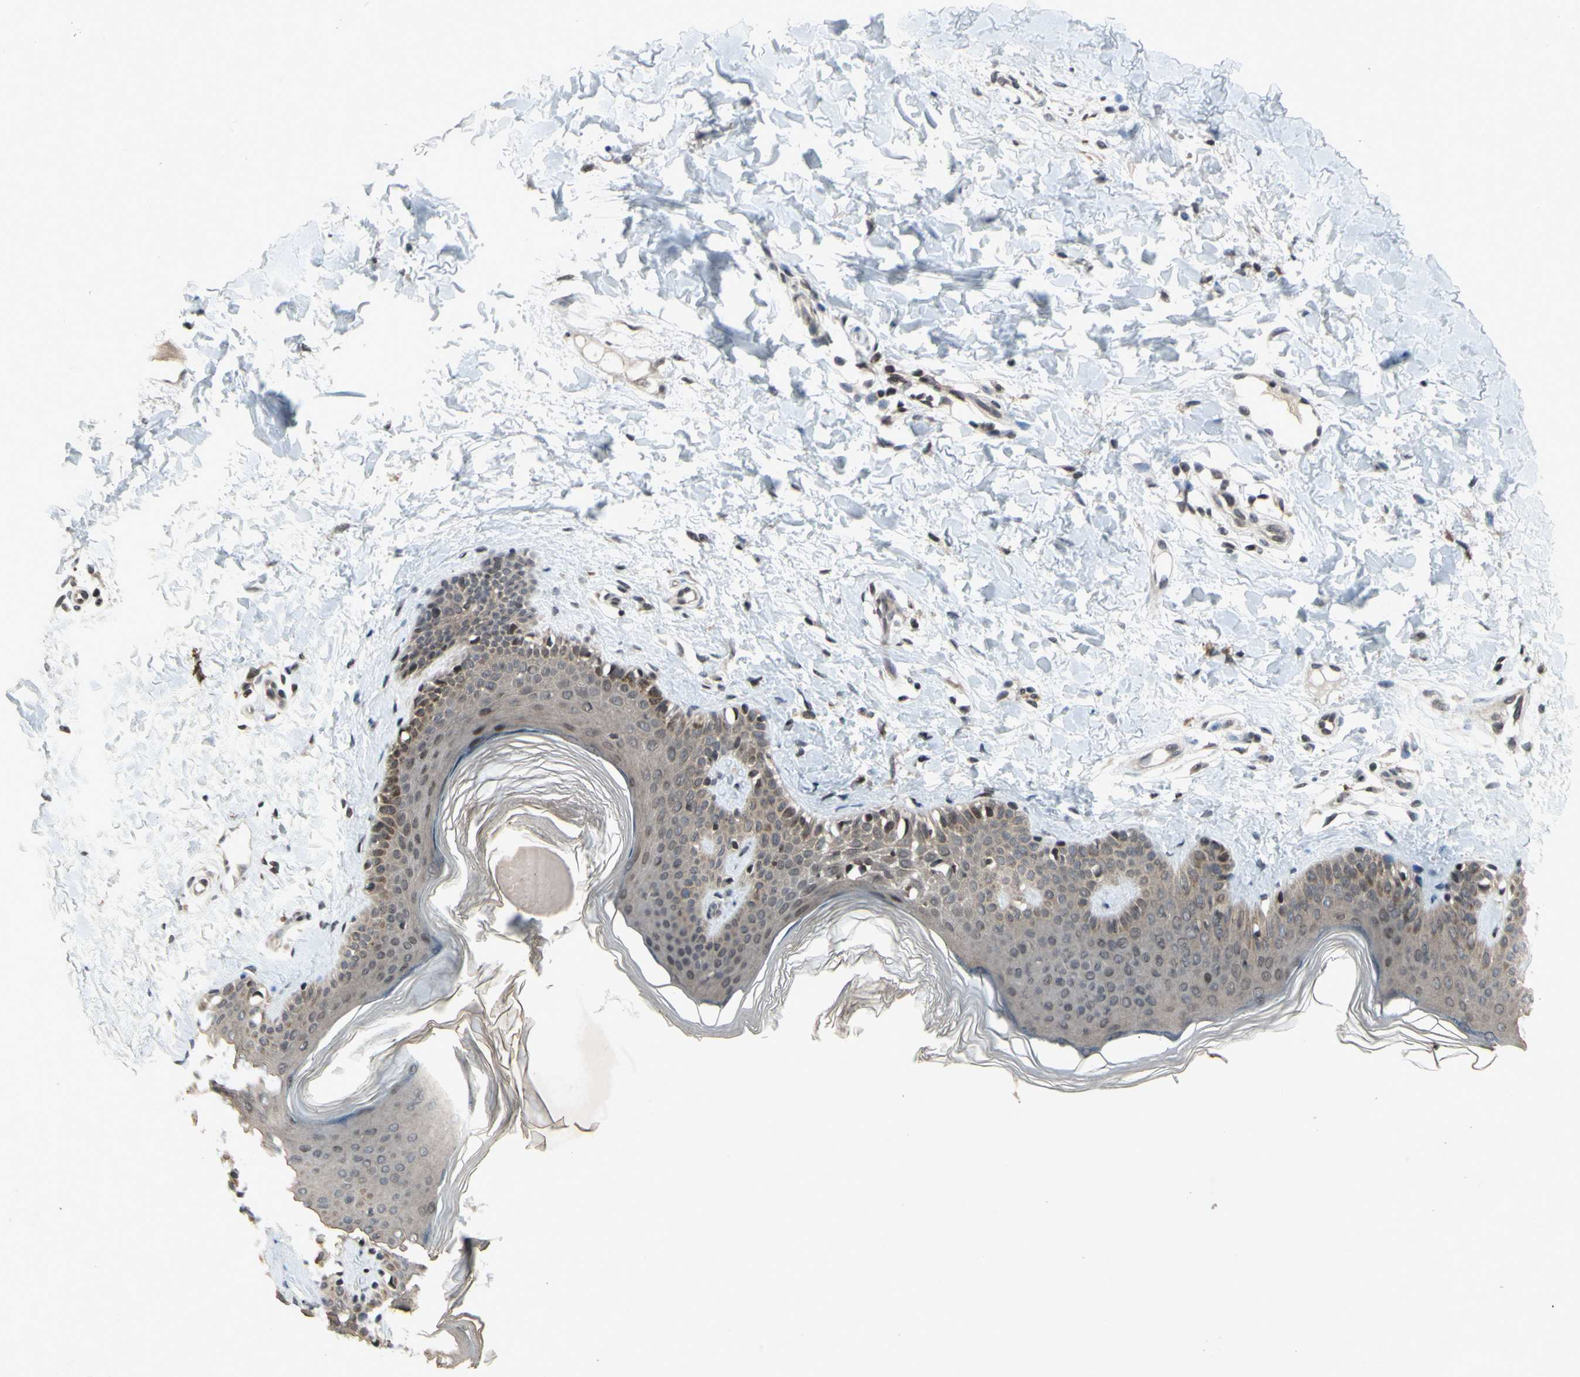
{"staining": {"intensity": "moderate", "quantity": "25%-75%", "location": "cytoplasmic/membranous"}, "tissue": "skin", "cell_type": "Fibroblasts", "image_type": "normal", "snomed": [{"axis": "morphology", "description": "Normal tissue, NOS"}, {"axis": "topography", "description": "Skin"}], "caption": "This histopathology image demonstrates immunohistochemistry (IHC) staining of unremarkable human skin, with medium moderate cytoplasmic/membranous staining in about 25%-75% of fibroblasts.", "gene": "XPO1", "patient": {"sex": "male", "age": 16}}